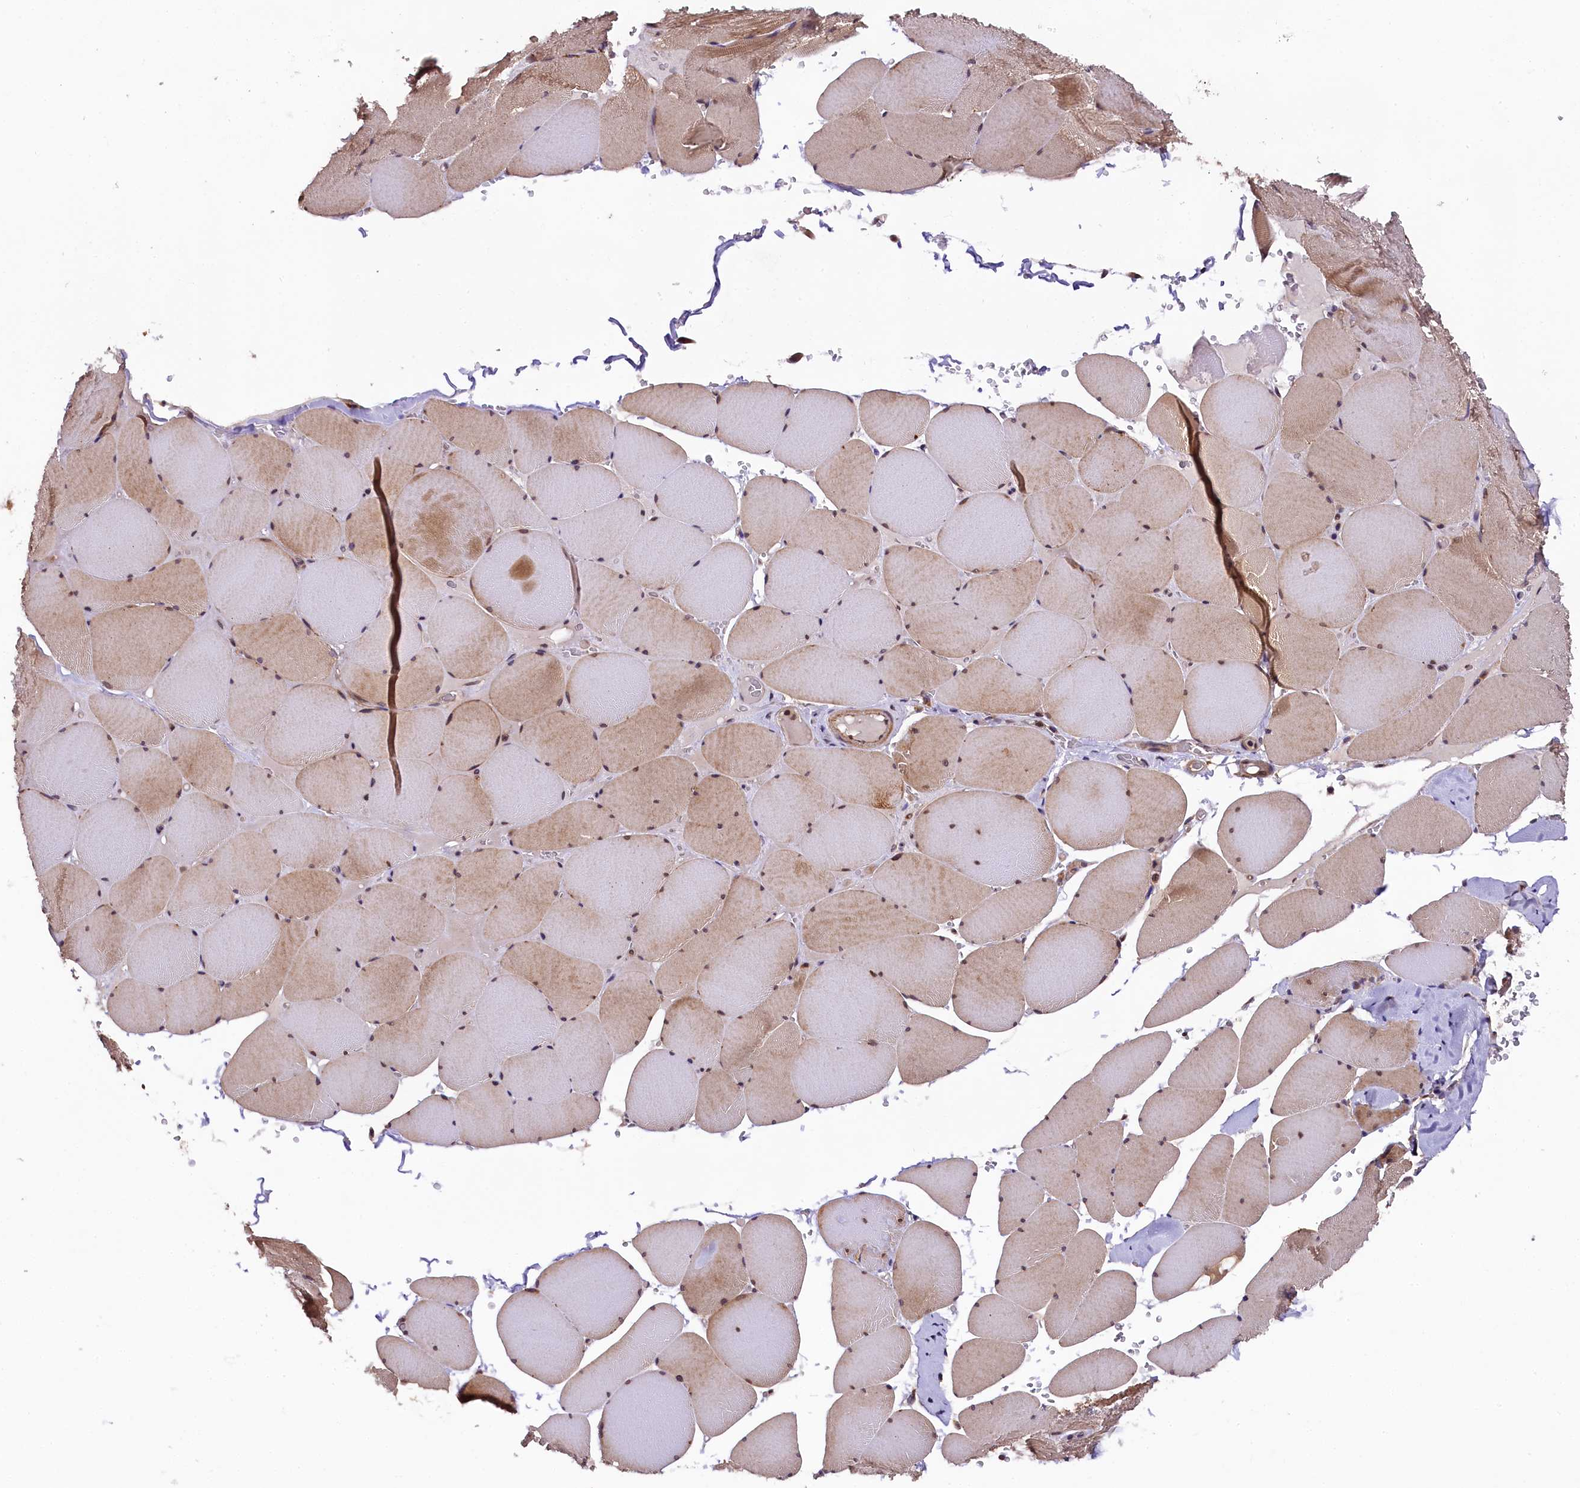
{"staining": {"intensity": "moderate", "quantity": "25%-75%", "location": "cytoplasmic/membranous,nuclear"}, "tissue": "skeletal muscle", "cell_type": "Myocytes", "image_type": "normal", "snomed": [{"axis": "morphology", "description": "Normal tissue, NOS"}, {"axis": "topography", "description": "Skeletal muscle"}, {"axis": "topography", "description": "Head-Neck"}], "caption": "Myocytes reveal moderate cytoplasmic/membranous,nuclear staining in about 25%-75% of cells in benign skeletal muscle.", "gene": "DOHH", "patient": {"sex": "male", "age": 66}}